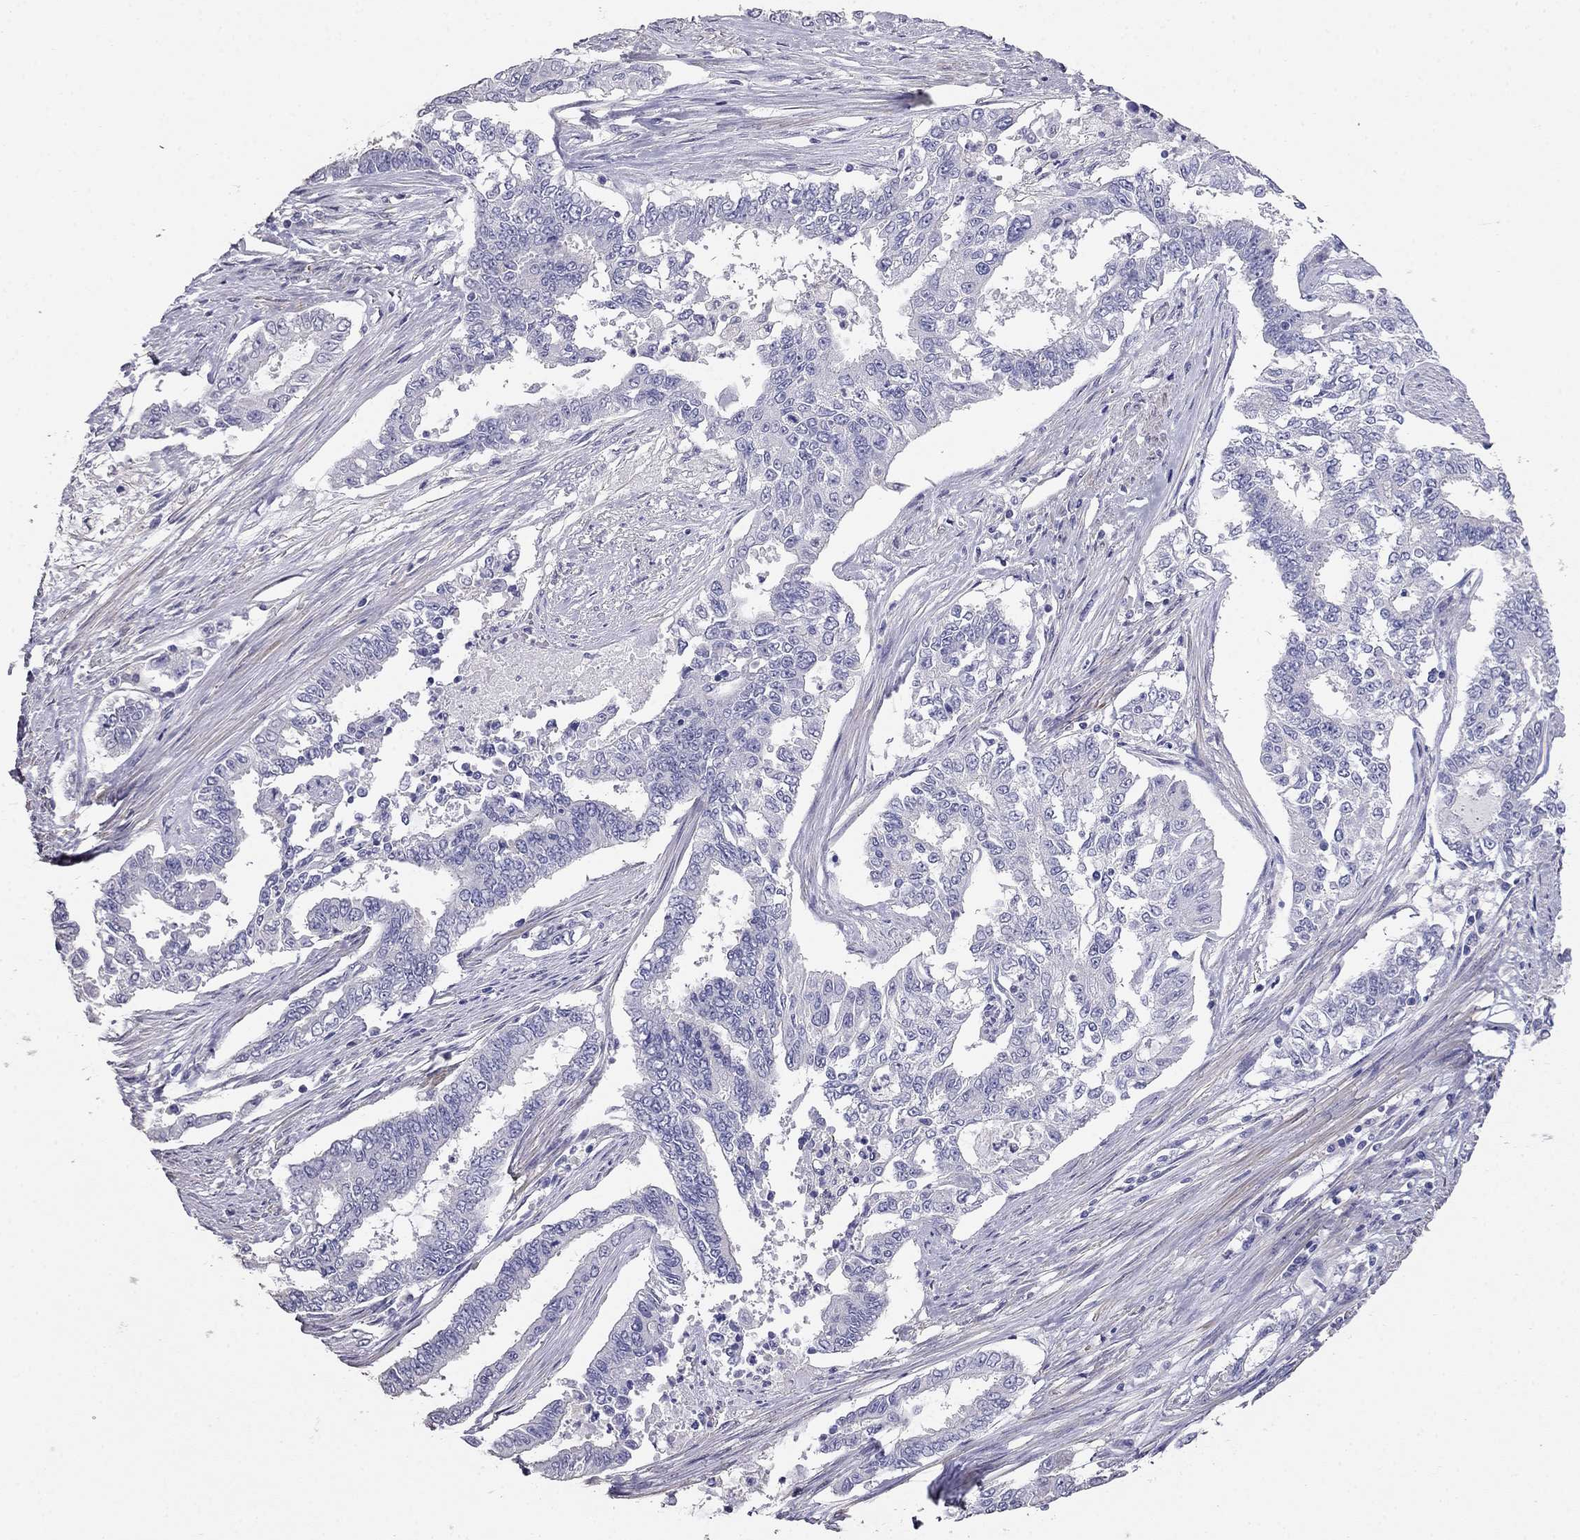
{"staining": {"intensity": "negative", "quantity": "none", "location": "none"}, "tissue": "endometrial cancer", "cell_type": "Tumor cells", "image_type": "cancer", "snomed": [{"axis": "morphology", "description": "Adenocarcinoma, NOS"}, {"axis": "topography", "description": "Uterus"}], "caption": "Immunohistochemistry (IHC) image of endometrial cancer (adenocarcinoma) stained for a protein (brown), which displays no positivity in tumor cells.", "gene": "LY6H", "patient": {"sex": "female", "age": 59}}